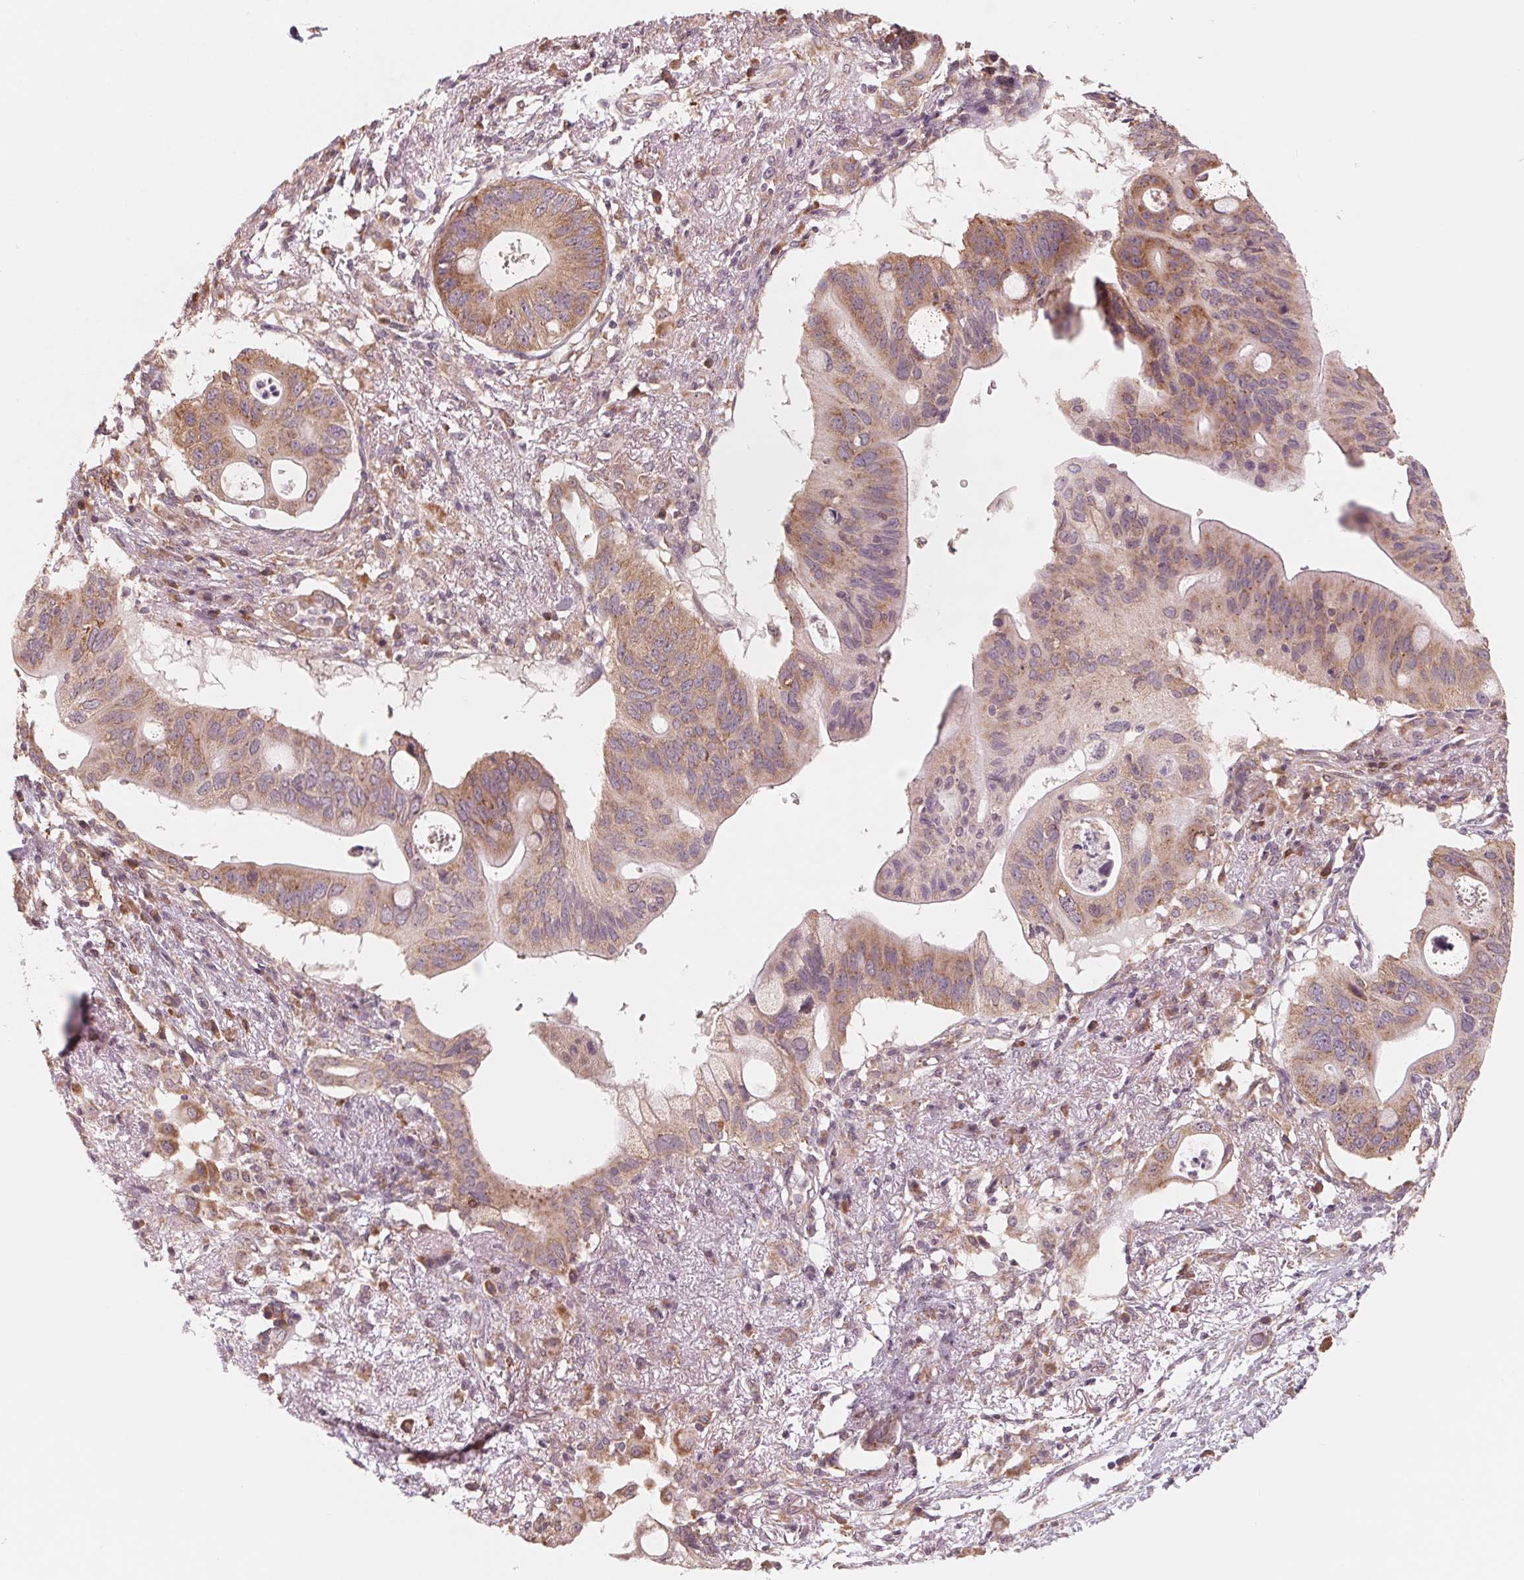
{"staining": {"intensity": "moderate", "quantity": ">75%", "location": "cytoplasmic/membranous"}, "tissue": "pancreatic cancer", "cell_type": "Tumor cells", "image_type": "cancer", "snomed": [{"axis": "morphology", "description": "Adenocarcinoma, NOS"}, {"axis": "topography", "description": "Pancreas"}], "caption": "Protein expression analysis of adenocarcinoma (pancreatic) displays moderate cytoplasmic/membranous staining in approximately >75% of tumor cells. (DAB (3,3'-diaminobenzidine) IHC, brown staining for protein, blue staining for nuclei).", "gene": "GIGYF2", "patient": {"sex": "female", "age": 72}}